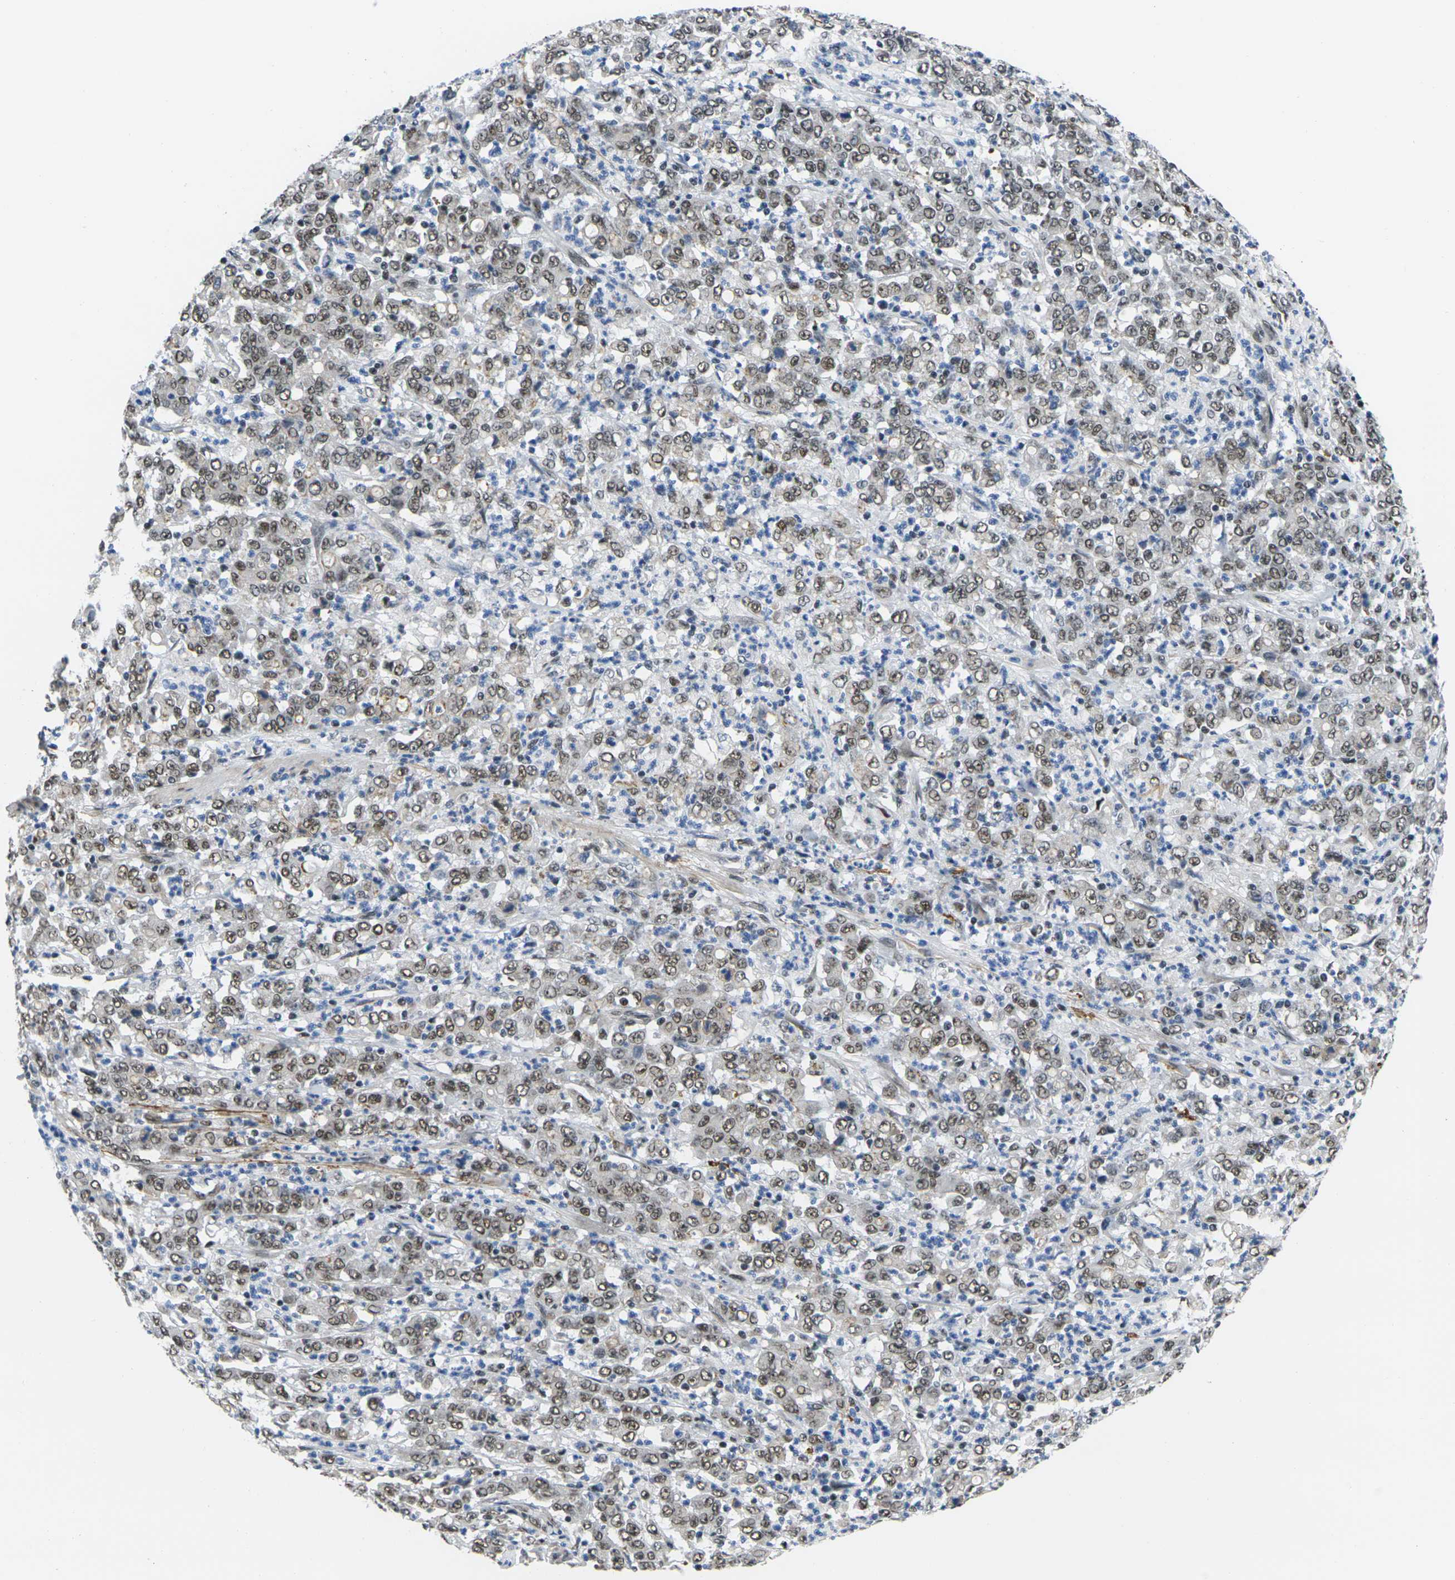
{"staining": {"intensity": "moderate", "quantity": ">75%", "location": "nuclear"}, "tissue": "stomach cancer", "cell_type": "Tumor cells", "image_type": "cancer", "snomed": [{"axis": "morphology", "description": "Adenocarcinoma, NOS"}, {"axis": "topography", "description": "Stomach, lower"}], "caption": "DAB (3,3'-diaminobenzidine) immunohistochemical staining of human stomach adenocarcinoma exhibits moderate nuclear protein staining in about >75% of tumor cells.", "gene": "RBM7", "patient": {"sex": "female", "age": 71}}